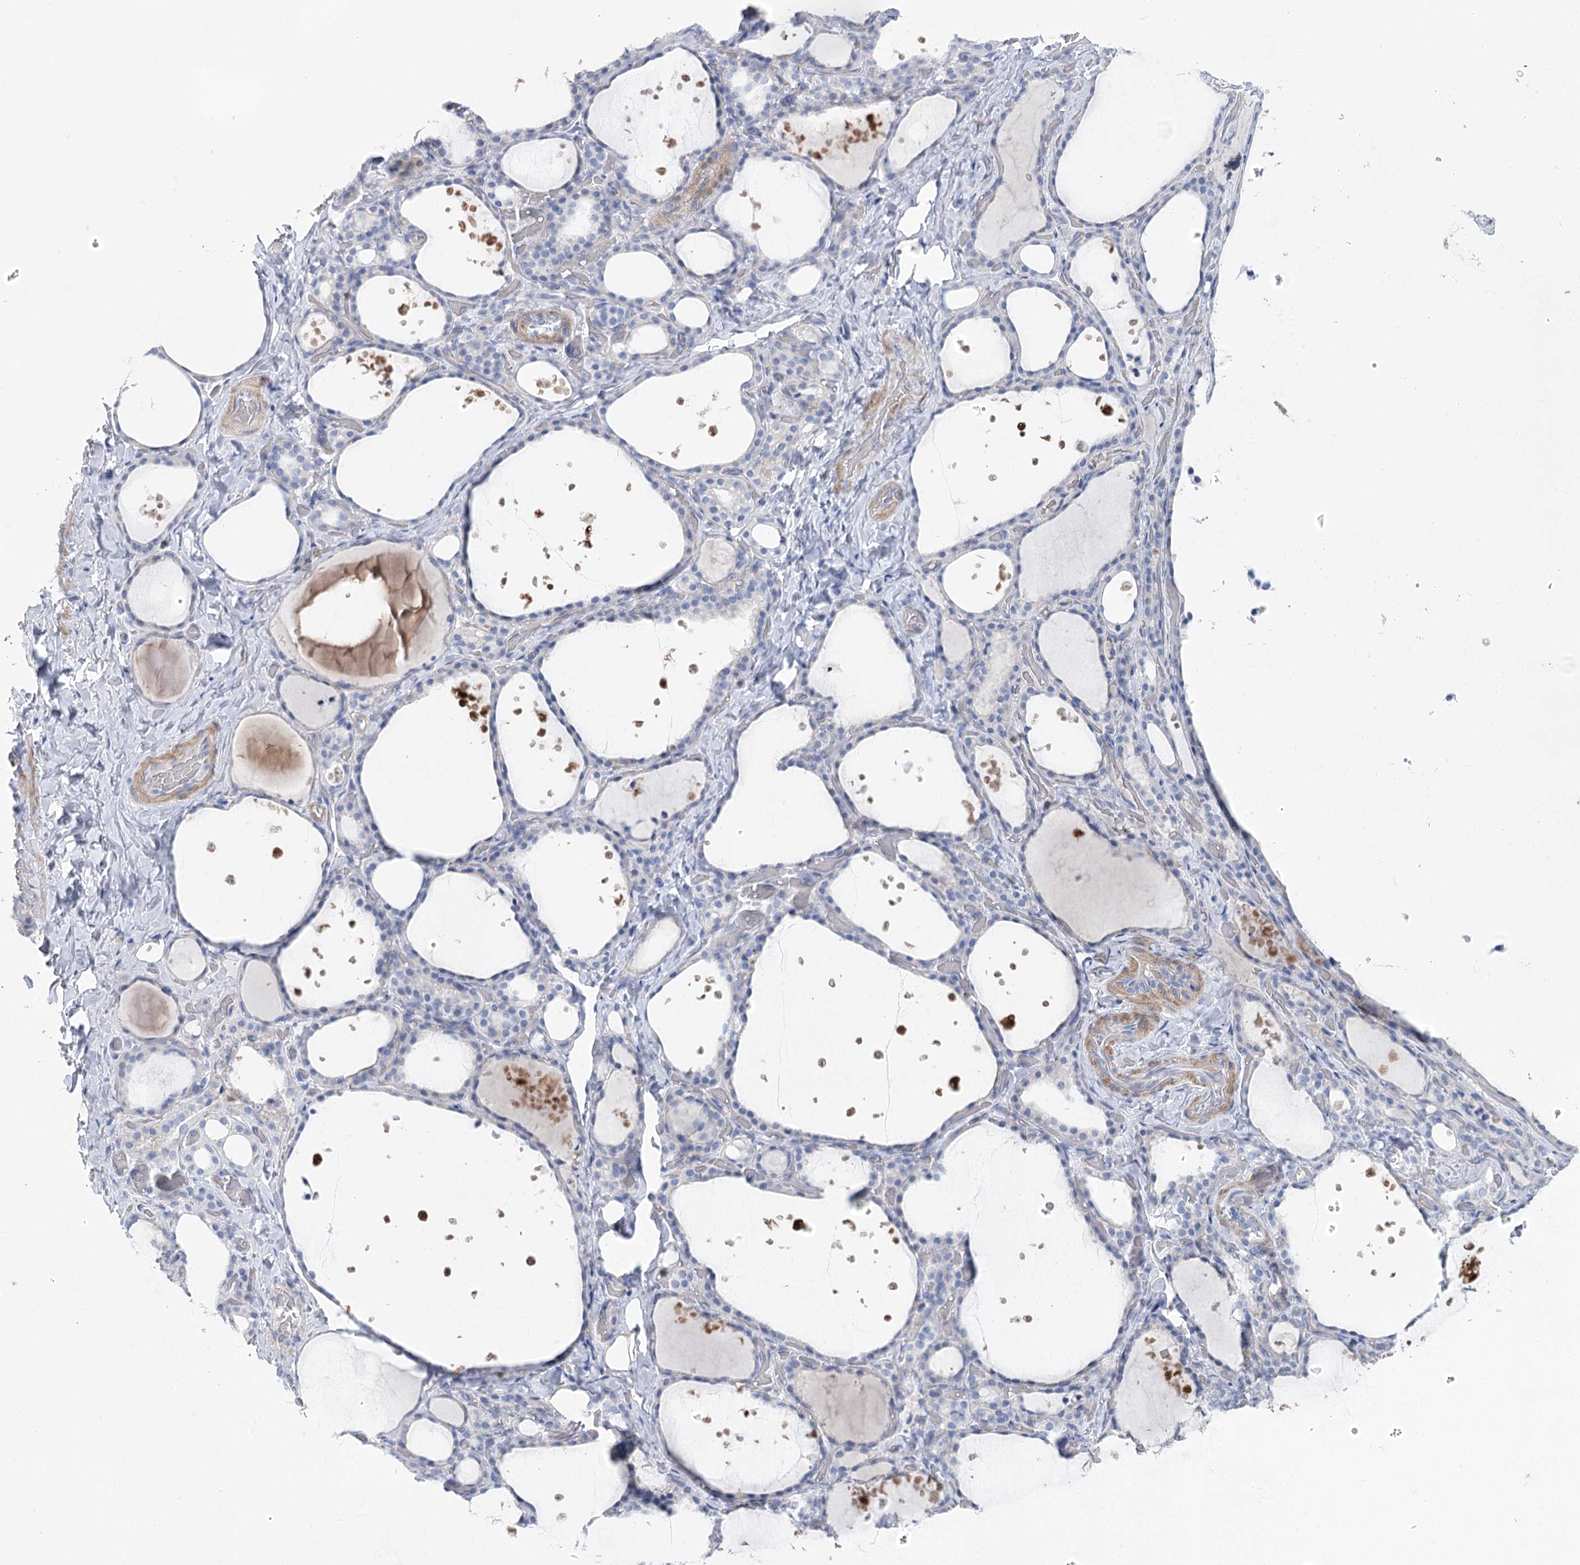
{"staining": {"intensity": "negative", "quantity": "none", "location": "none"}, "tissue": "thyroid gland", "cell_type": "Glandular cells", "image_type": "normal", "snomed": [{"axis": "morphology", "description": "Normal tissue, NOS"}, {"axis": "topography", "description": "Thyroid gland"}], "caption": "There is no significant staining in glandular cells of thyroid gland. (DAB IHC with hematoxylin counter stain).", "gene": "WDR74", "patient": {"sex": "female", "age": 44}}